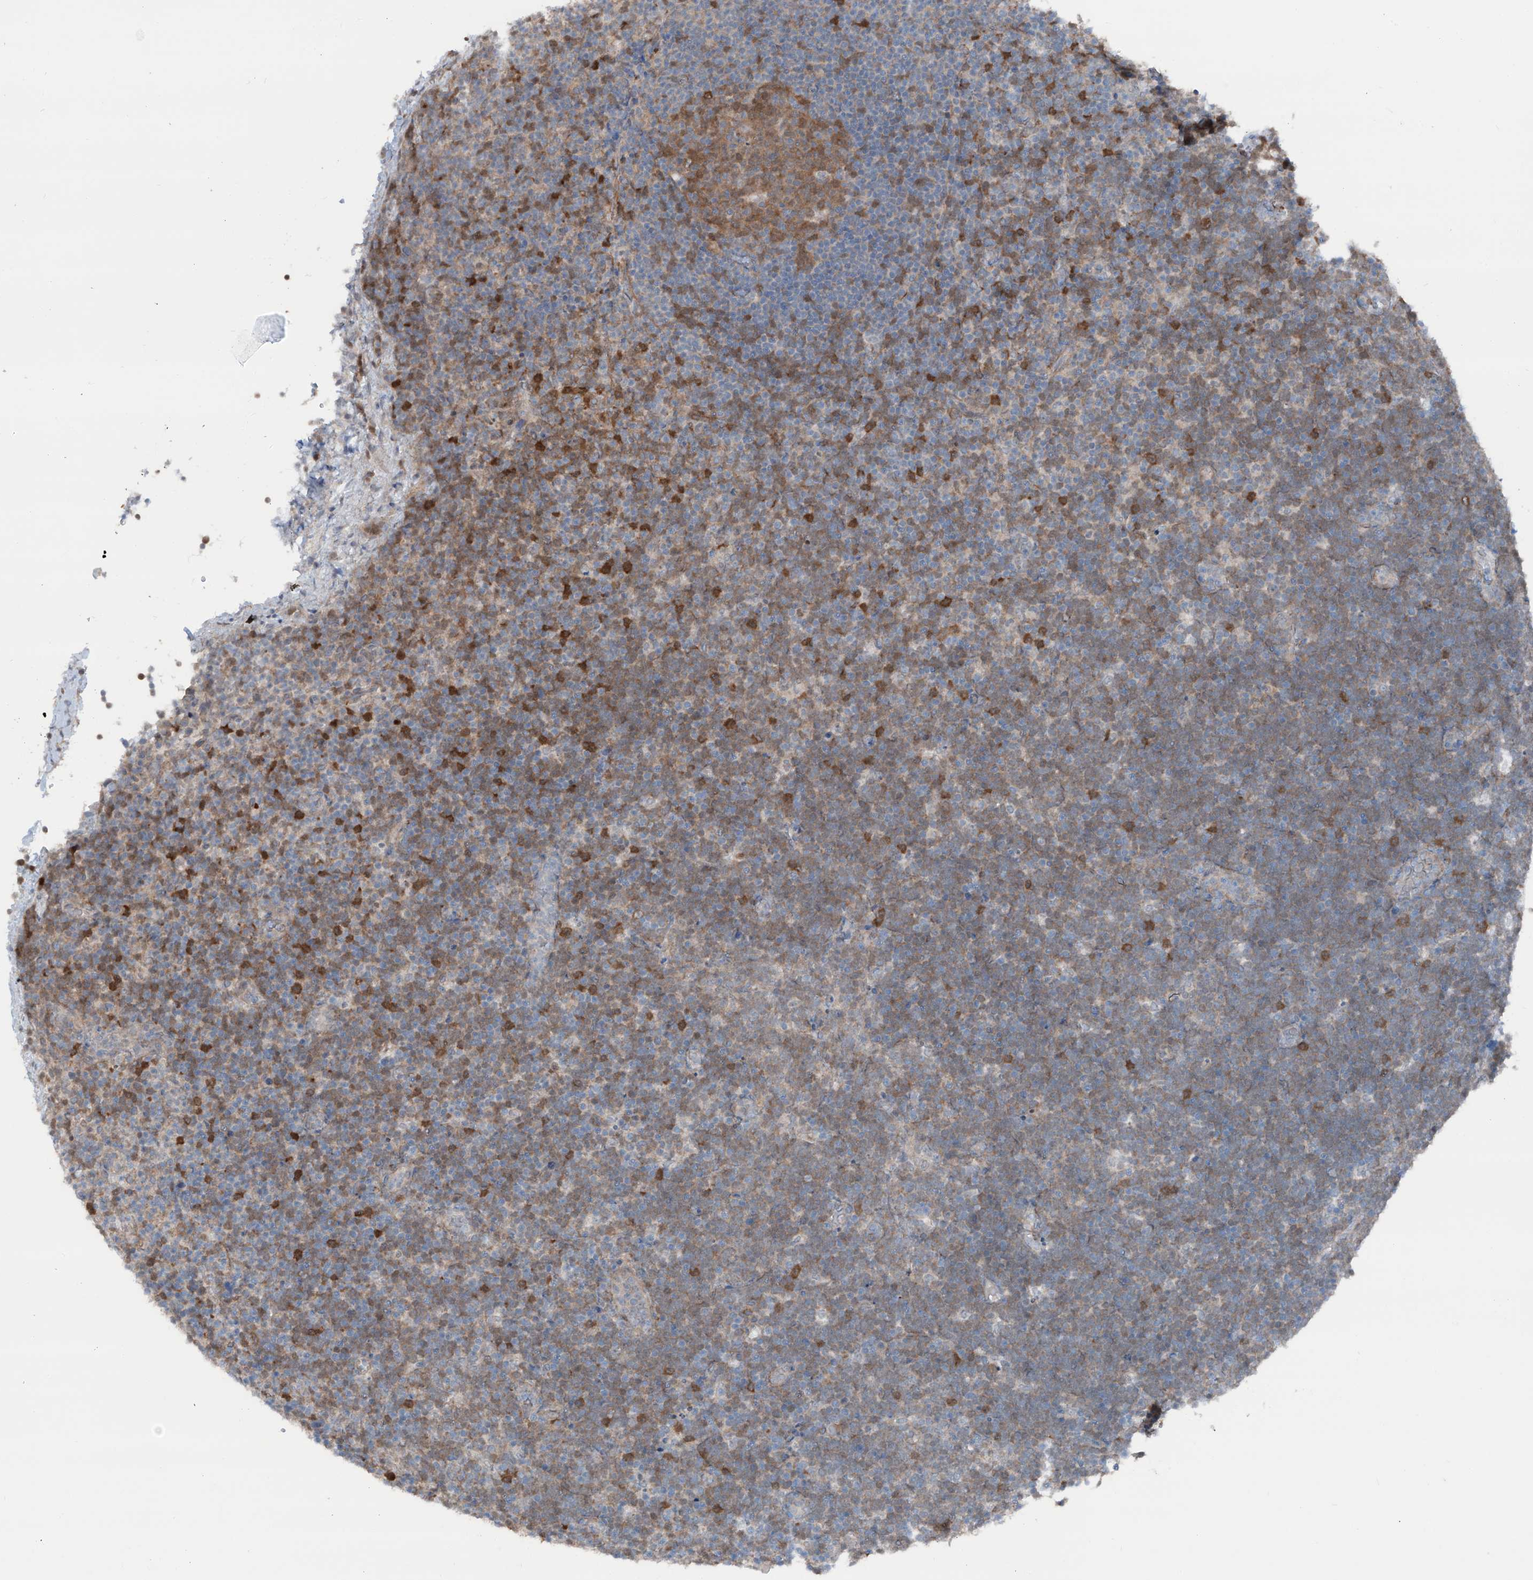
{"staining": {"intensity": "moderate", "quantity": "25%-75%", "location": "cytoplasmic/membranous"}, "tissue": "lymphoma", "cell_type": "Tumor cells", "image_type": "cancer", "snomed": [{"axis": "morphology", "description": "Malignant lymphoma, non-Hodgkin's type, High grade"}, {"axis": "topography", "description": "Lymph node"}], "caption": "Tumor cells show moderate cytoplasmic/membranous staining in about 25%-75% of cells in lymphoma.", "gene": "HSPB11", "patient": {"sex": "male", "age": 13}}